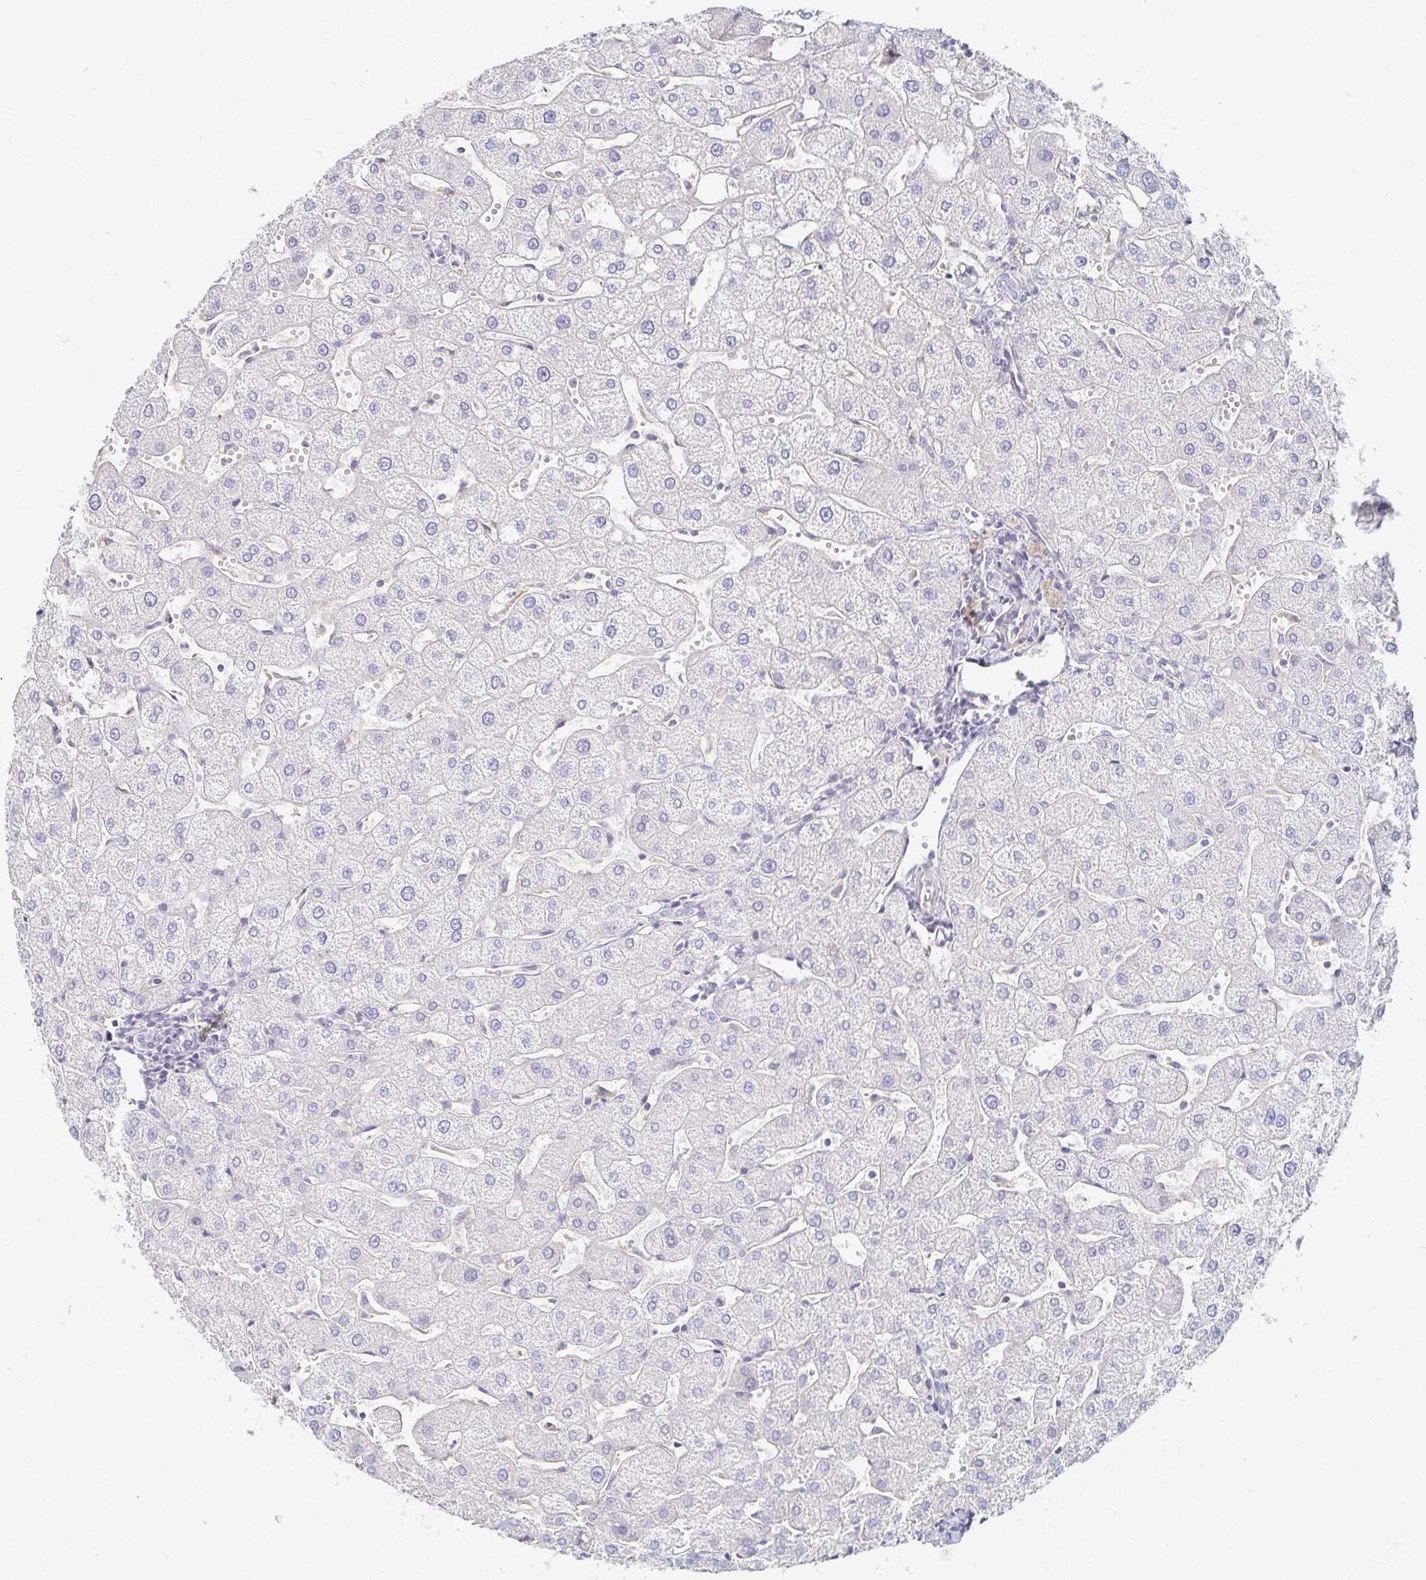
{"staining": {"intensity": "negative", "quantity": "none", "location": "none"}, "tissue": "liver", "cell_type": "Cholangiocytes", "image_type": "normal", "snomed": [{"axis": "morphology", "description": "Normal tissue, NOS"}, {"axis": "topography", "description": "Liver"}], "caption": "Immunohistochemistry micrograph of normal human liver stained for a protein (brown), which displays no staining in cholangiocytes. (IHC, brightfield microscopy, high magnification).", "gene": "MYLK2", "patient": {"sex": "male", "age": 67}}